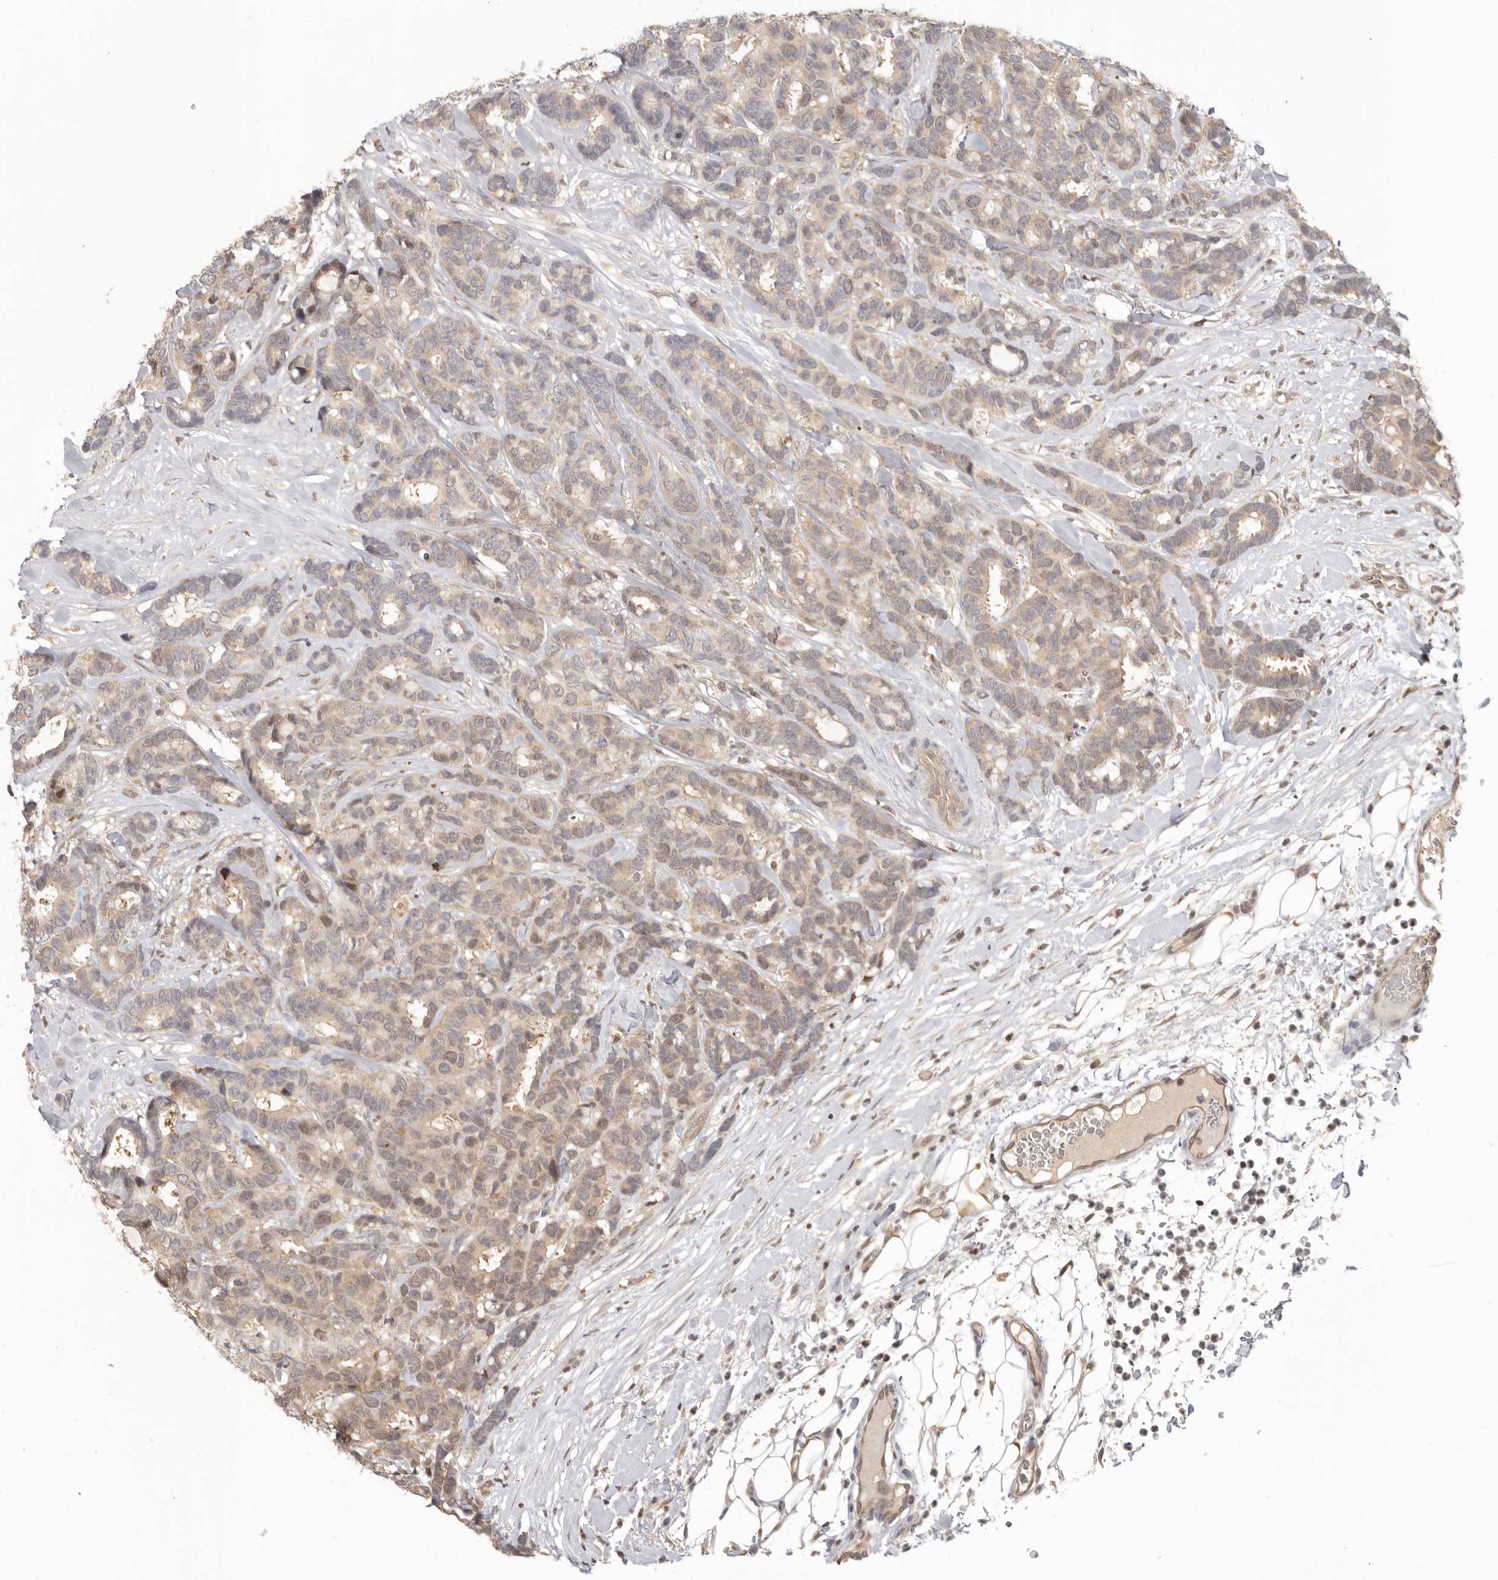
{"staining": {"intensity": "weak", "quantity": ">75%", "location": "cytoplasmic/membranous"}, "tissue": "breast cancer", "cell_type": "Tumor cells", "image_type": "cancer", "snomed": [{"axis": "morphology", "description": "Duct carcinoma"}, {"axis": "topography", "description": "Breast"}], "caption": "Brown immunohistochemical staining in infiltrating ductal carcinoma (breast) displays weak cytoplasmic/membranous expression in about >75% of tumor cells.", "gene": "PSMA5", "patient": {"sex": "female", "age": 87}}